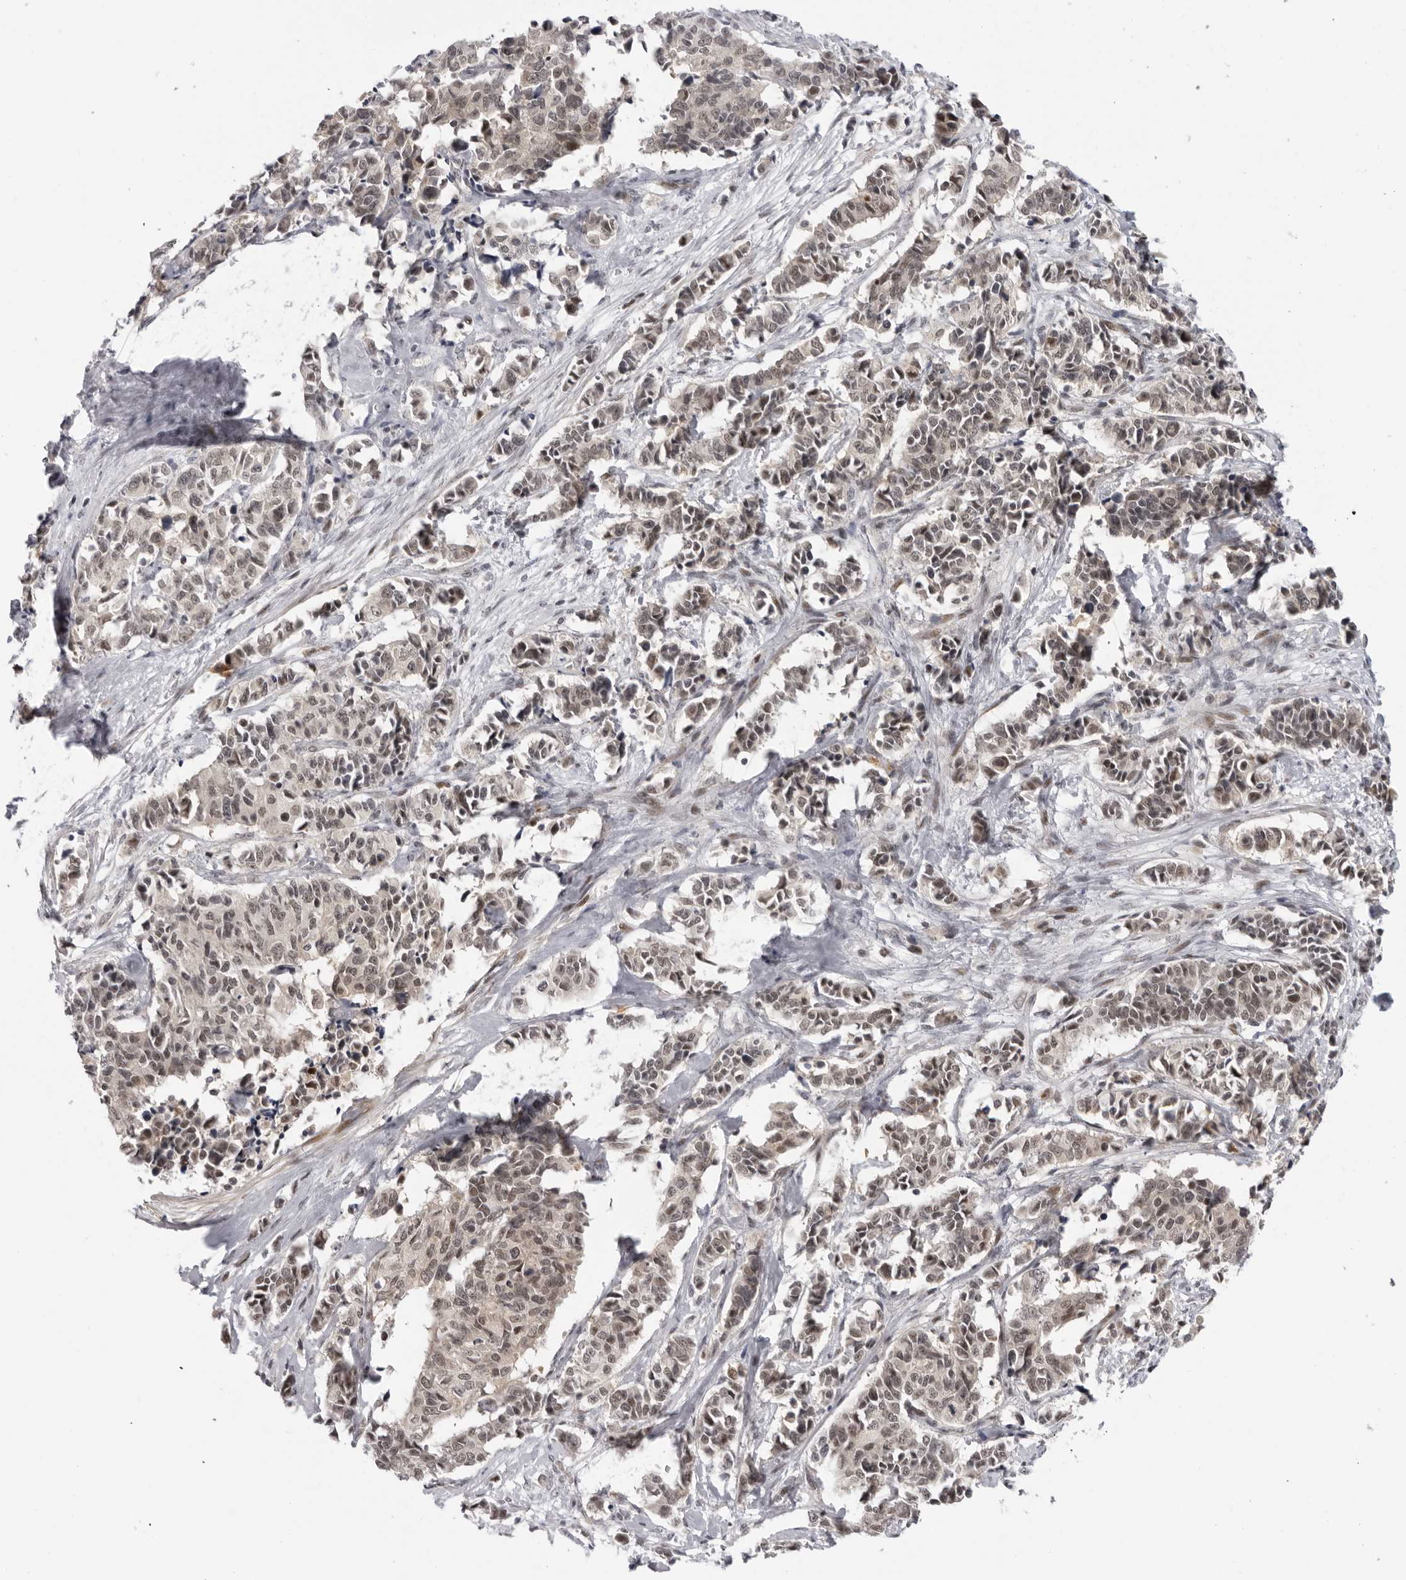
{"staining": {"intensity": "weak", "quantity": ">75%", "location": "nuclear"}, "tissue": "cervical cancer", "cell_type": "Tumor cells", "image_type": "cancer", "snomed": [{"axis": "morphology", "description": "Normal tissue, NOS"}, {"axis": "morphology", "description": "Squamous cell carcinoma, NOS"}, {"axis": "topography", "description": "Cervix"}], "caption": "Immunohistochemistry (IHC) micrograph of human squamous cell carcinoma (cervical) stained for a protein (brown), which shows low levels of weak nuclear staining in about >75% of tumor cells.", "gene": "ALPK2", "patient": {"sex": "female", "age": 35}}